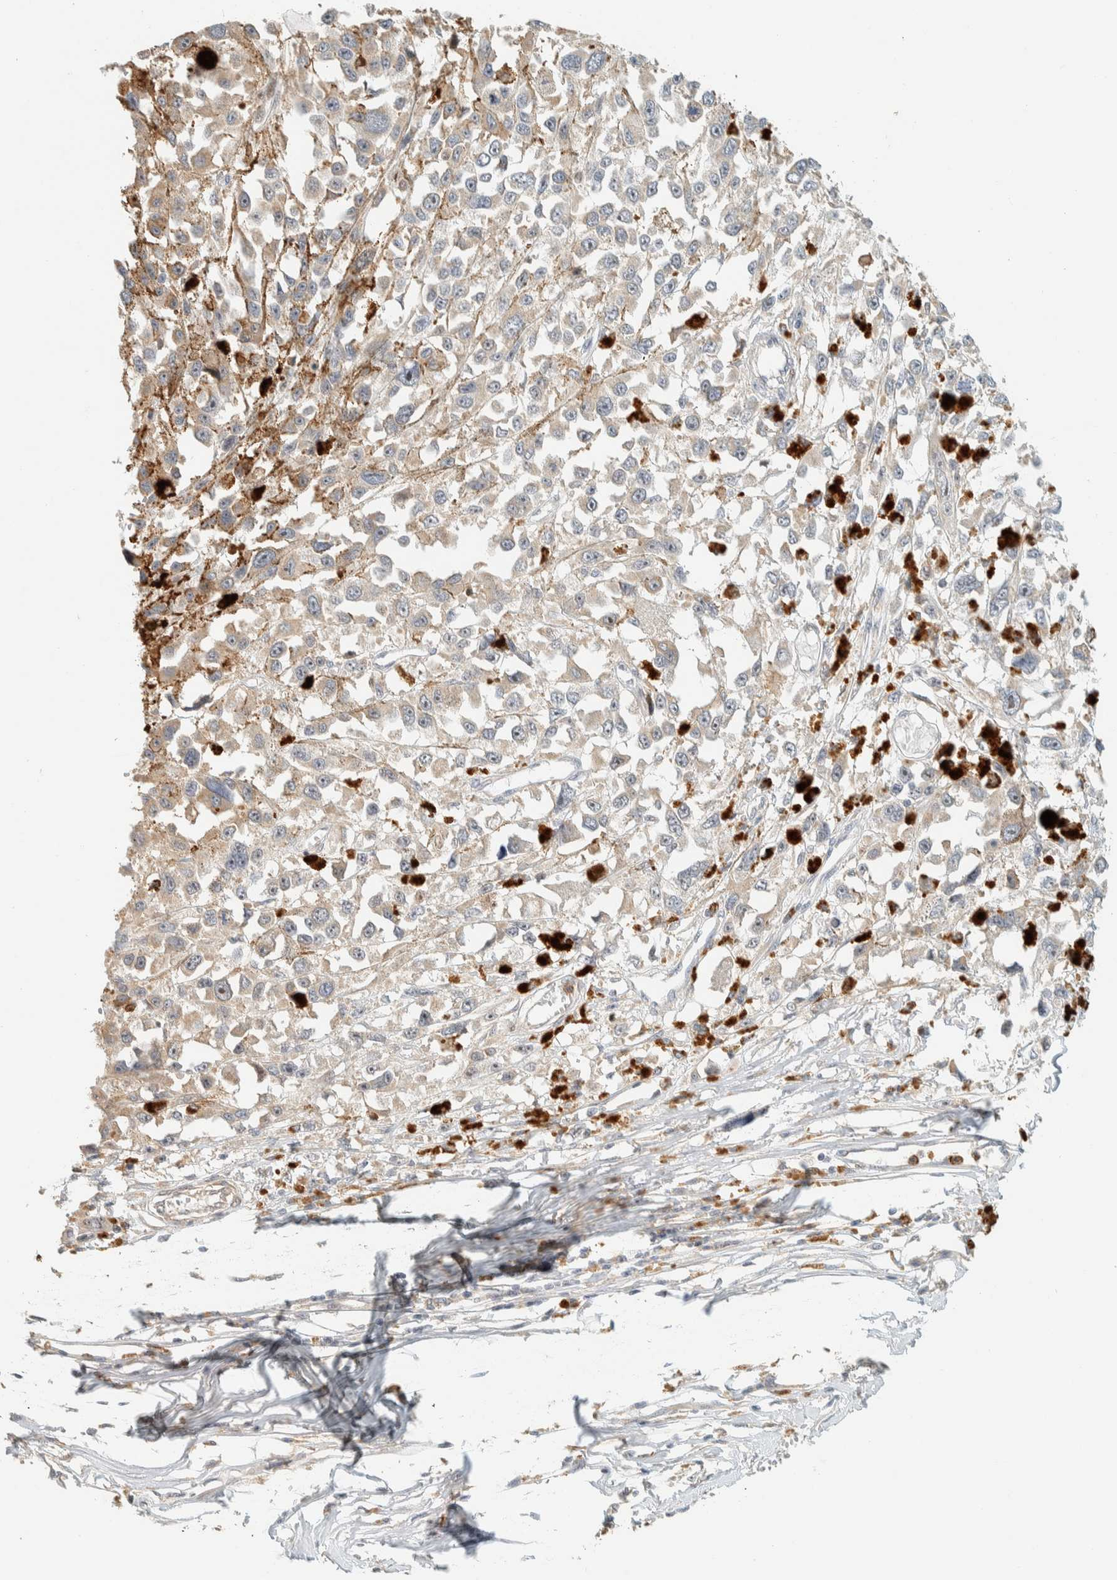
{"staining": {"intensity": "weak", "quantity": "<25%", "location": "cytoplasmic/membranous"}, "tissue": "melanoma", "cell_type": "Tumor cells", "image_type": "cancer", "snomed": [{"axis": "morphology", "description": "Malignant melanoma, Metastatic site"}, {"axis": "topography", "description": "Lymph node"}], "caption": "IHC of malignant melanoma (metastatic site) shows no positivity in tumor cells.", "gene": "CCDC171", "patient": {"sex": "male", "age": 59}}